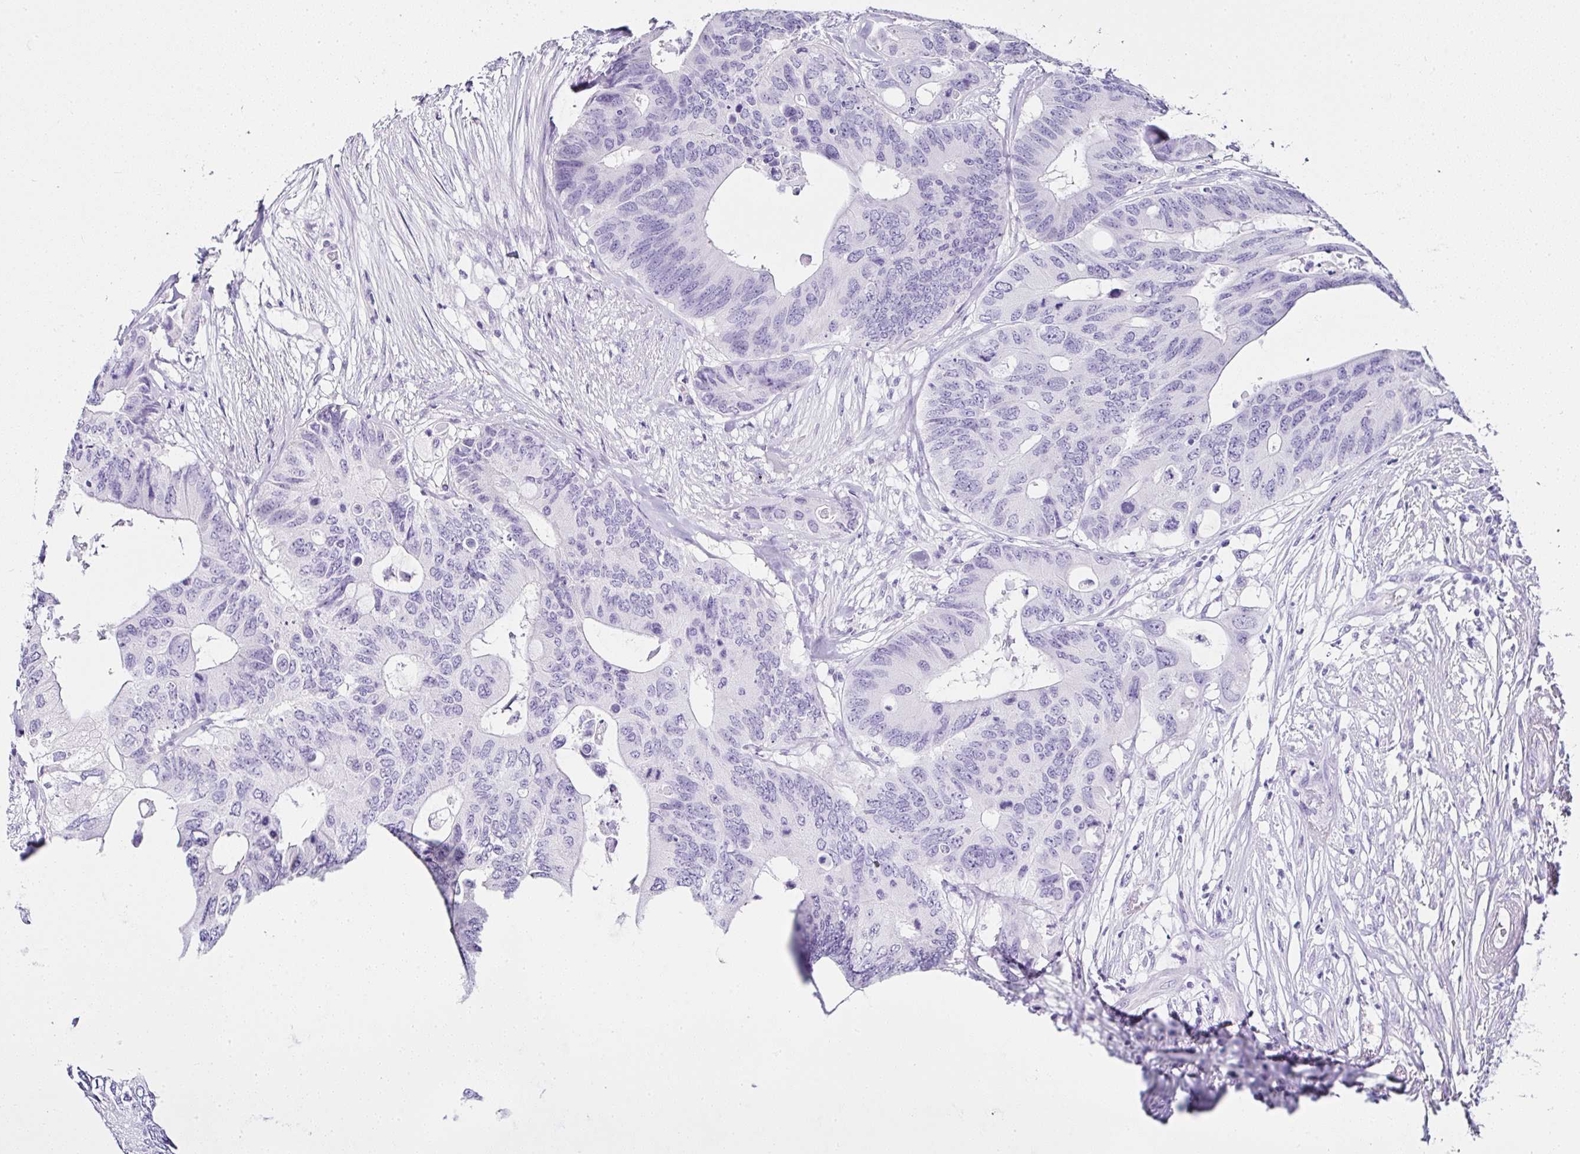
{"staining": {"intensity": "negative", "quantity": "none", "location": "none"}, "tissue": "colorectal cancer", "cell_type": "Tumor cells", "image_type": "cancer", "snomed": [{"axis": "morphology", "description": "Adenocarcinoma, NOS"}, {"axis": "topography", "description": "Colon"}], "caption": "Colorectal cancer was stained to show a protein in brown. There is no significant expression in tumor cells.", "gene": "SERPINB3", "patient": {"sex": "male", "age": 71}}